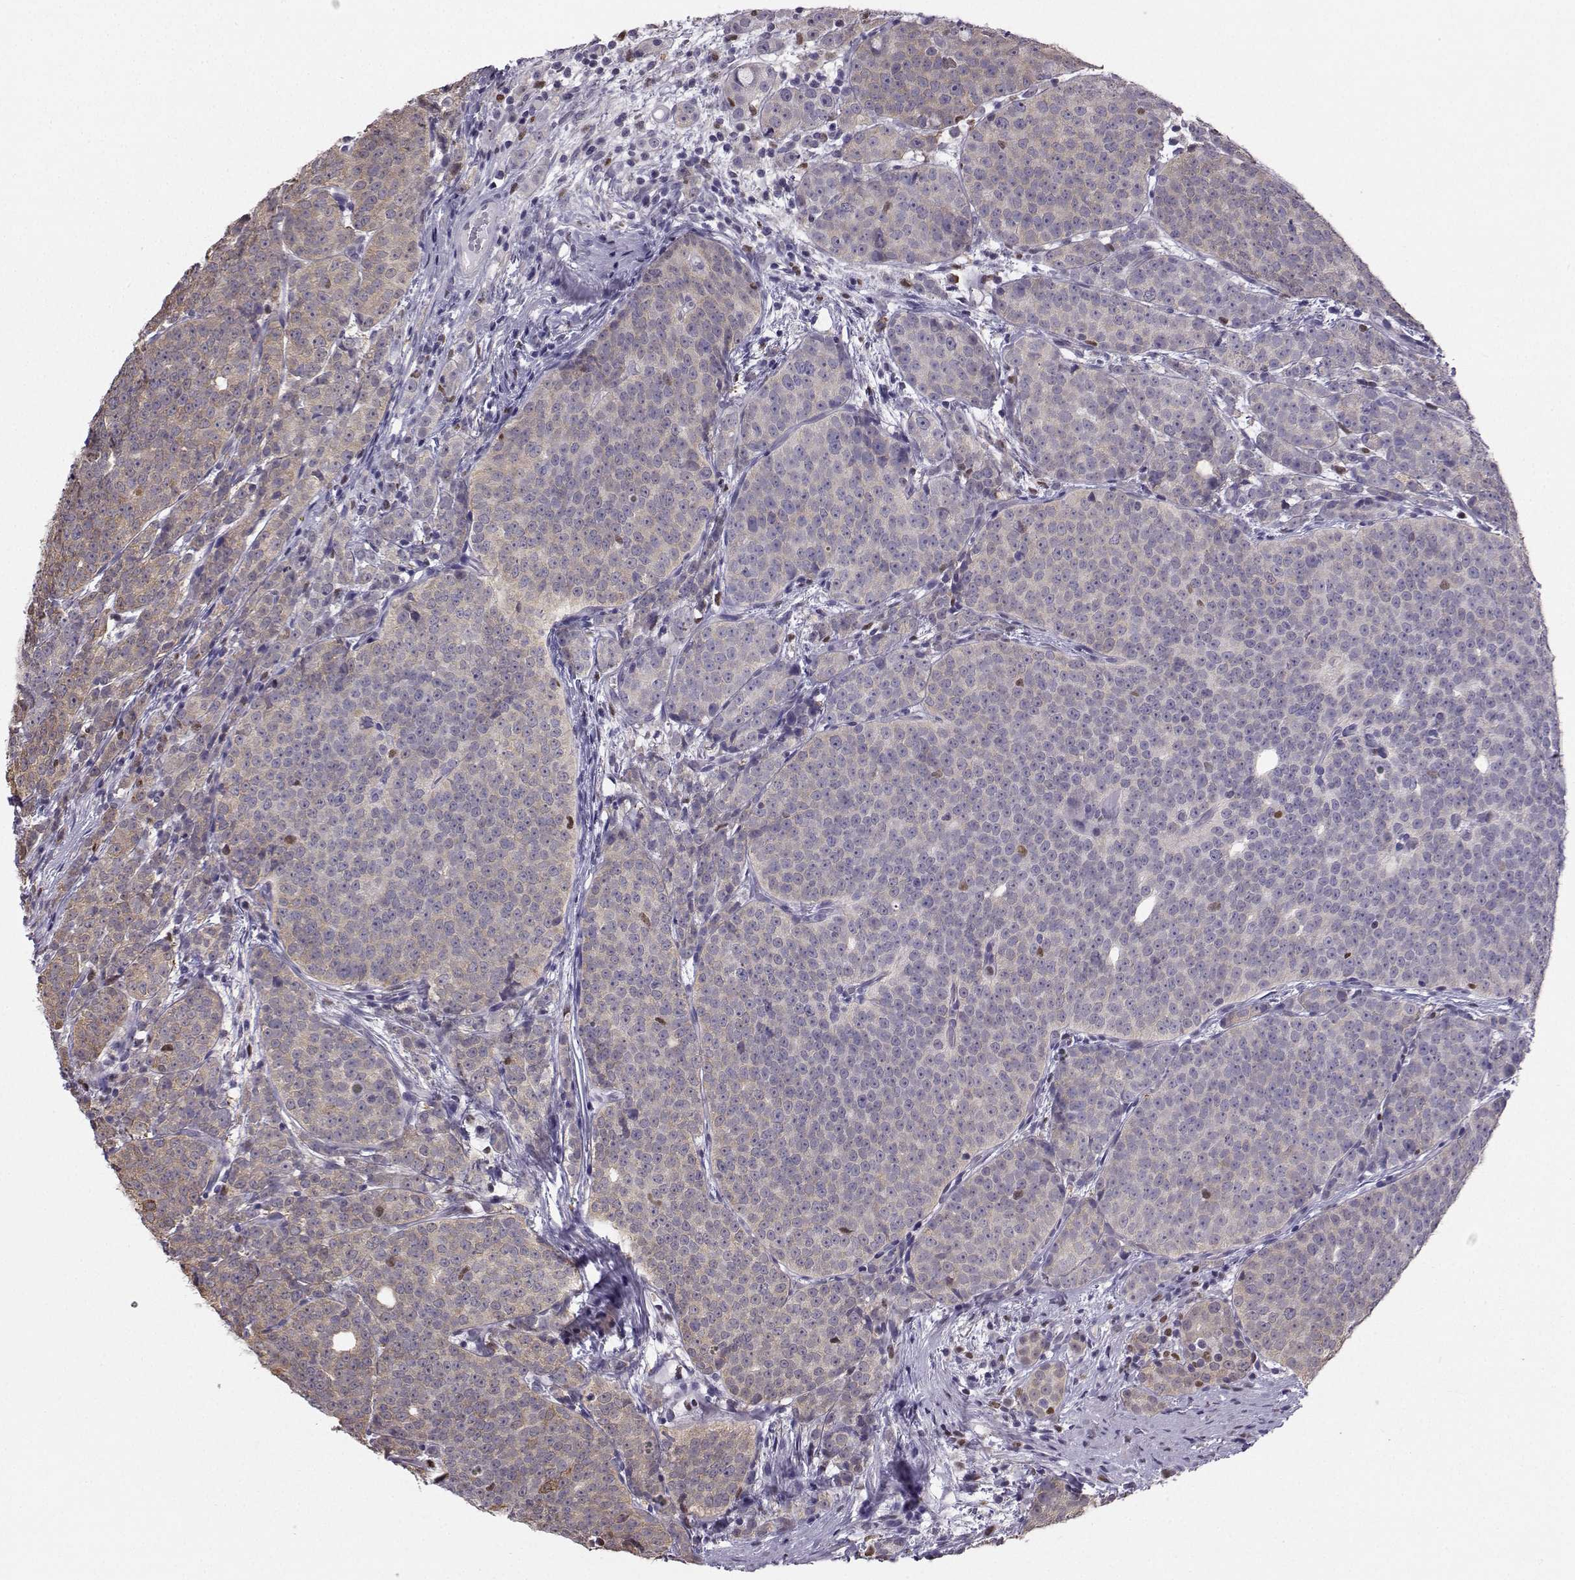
{"staining": {"intensity": "weak", "quantity": "<25%", "location": "cytoplasmic/membranous"}, "tissue": "prostate cancer", "cell_type": "Tumor cells", "image_type": "cancer", "snomed": [{"axis": "morphology", "description": "Adenocarcinoma, High grade"}, {"axis": "topography", "description": "Prostate"}], "caption": "A high-resolution histopathology image shows immunohistochemistry (IHC) staining of high-grade adenocarcinoma (prostate), which demonstrates no significant positivity in tumor cells.", "gene": "DCLK3", "patient": {"sex": "male", "age": 53}}